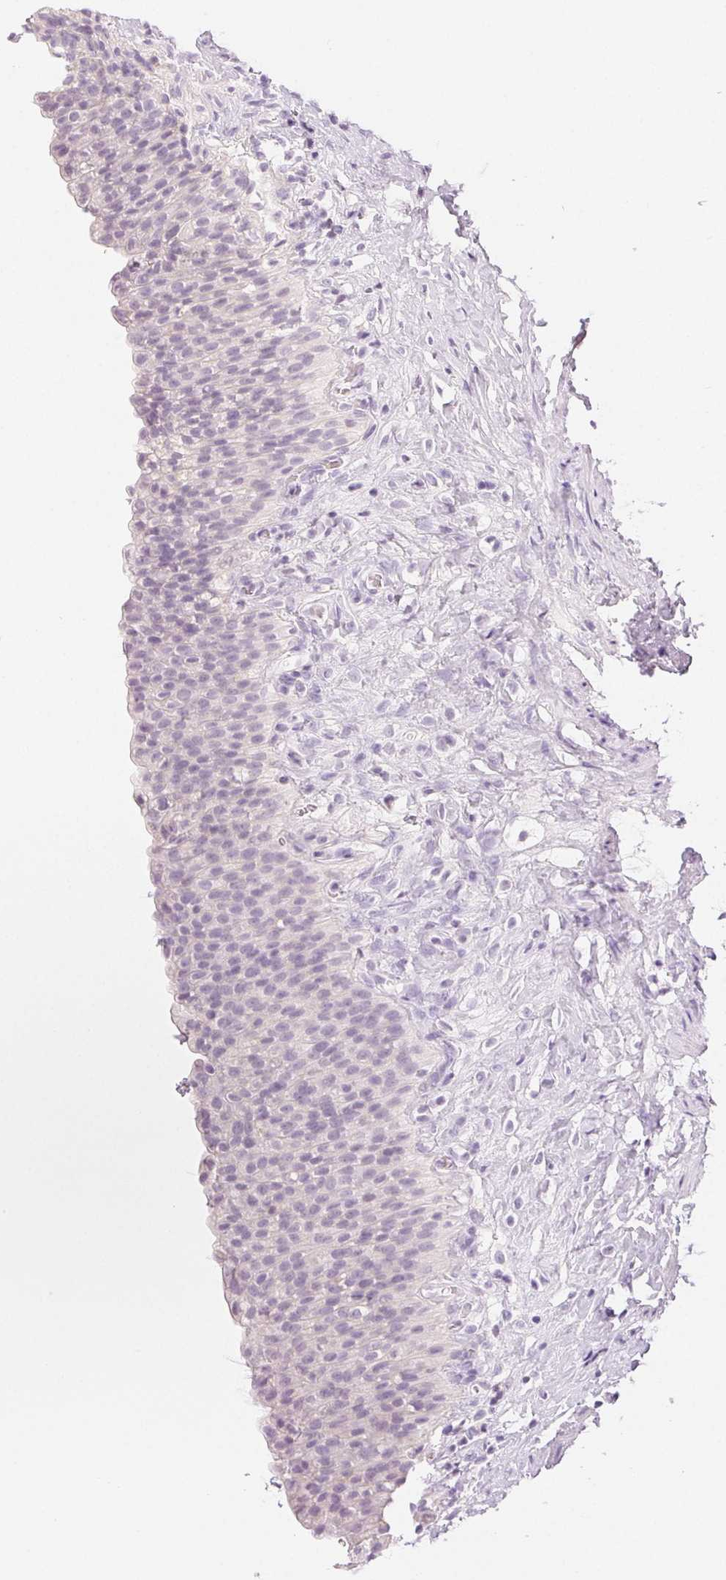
{"staining": {"intensity": "negative", "quantity": "none", "location": "none"}, "tissue": "urinary bladder", "cell_type": "Urothelial cells", "image_type": "normal", "snomed": [{"axis": "morphology", "description": "Normal tissue, NOS"}, {"axis": "topography", "description": "Urinary bladder"}, {"axis": "topography", "description": "Prostate"}], "caption": "IHC micrograph of unremarkable human urinary bladder stained for a protein (brown), which exhibits no expression in urothelial cells.", "gene": "SLC5A2", "patient": {"sex": "male", "age": 76}}